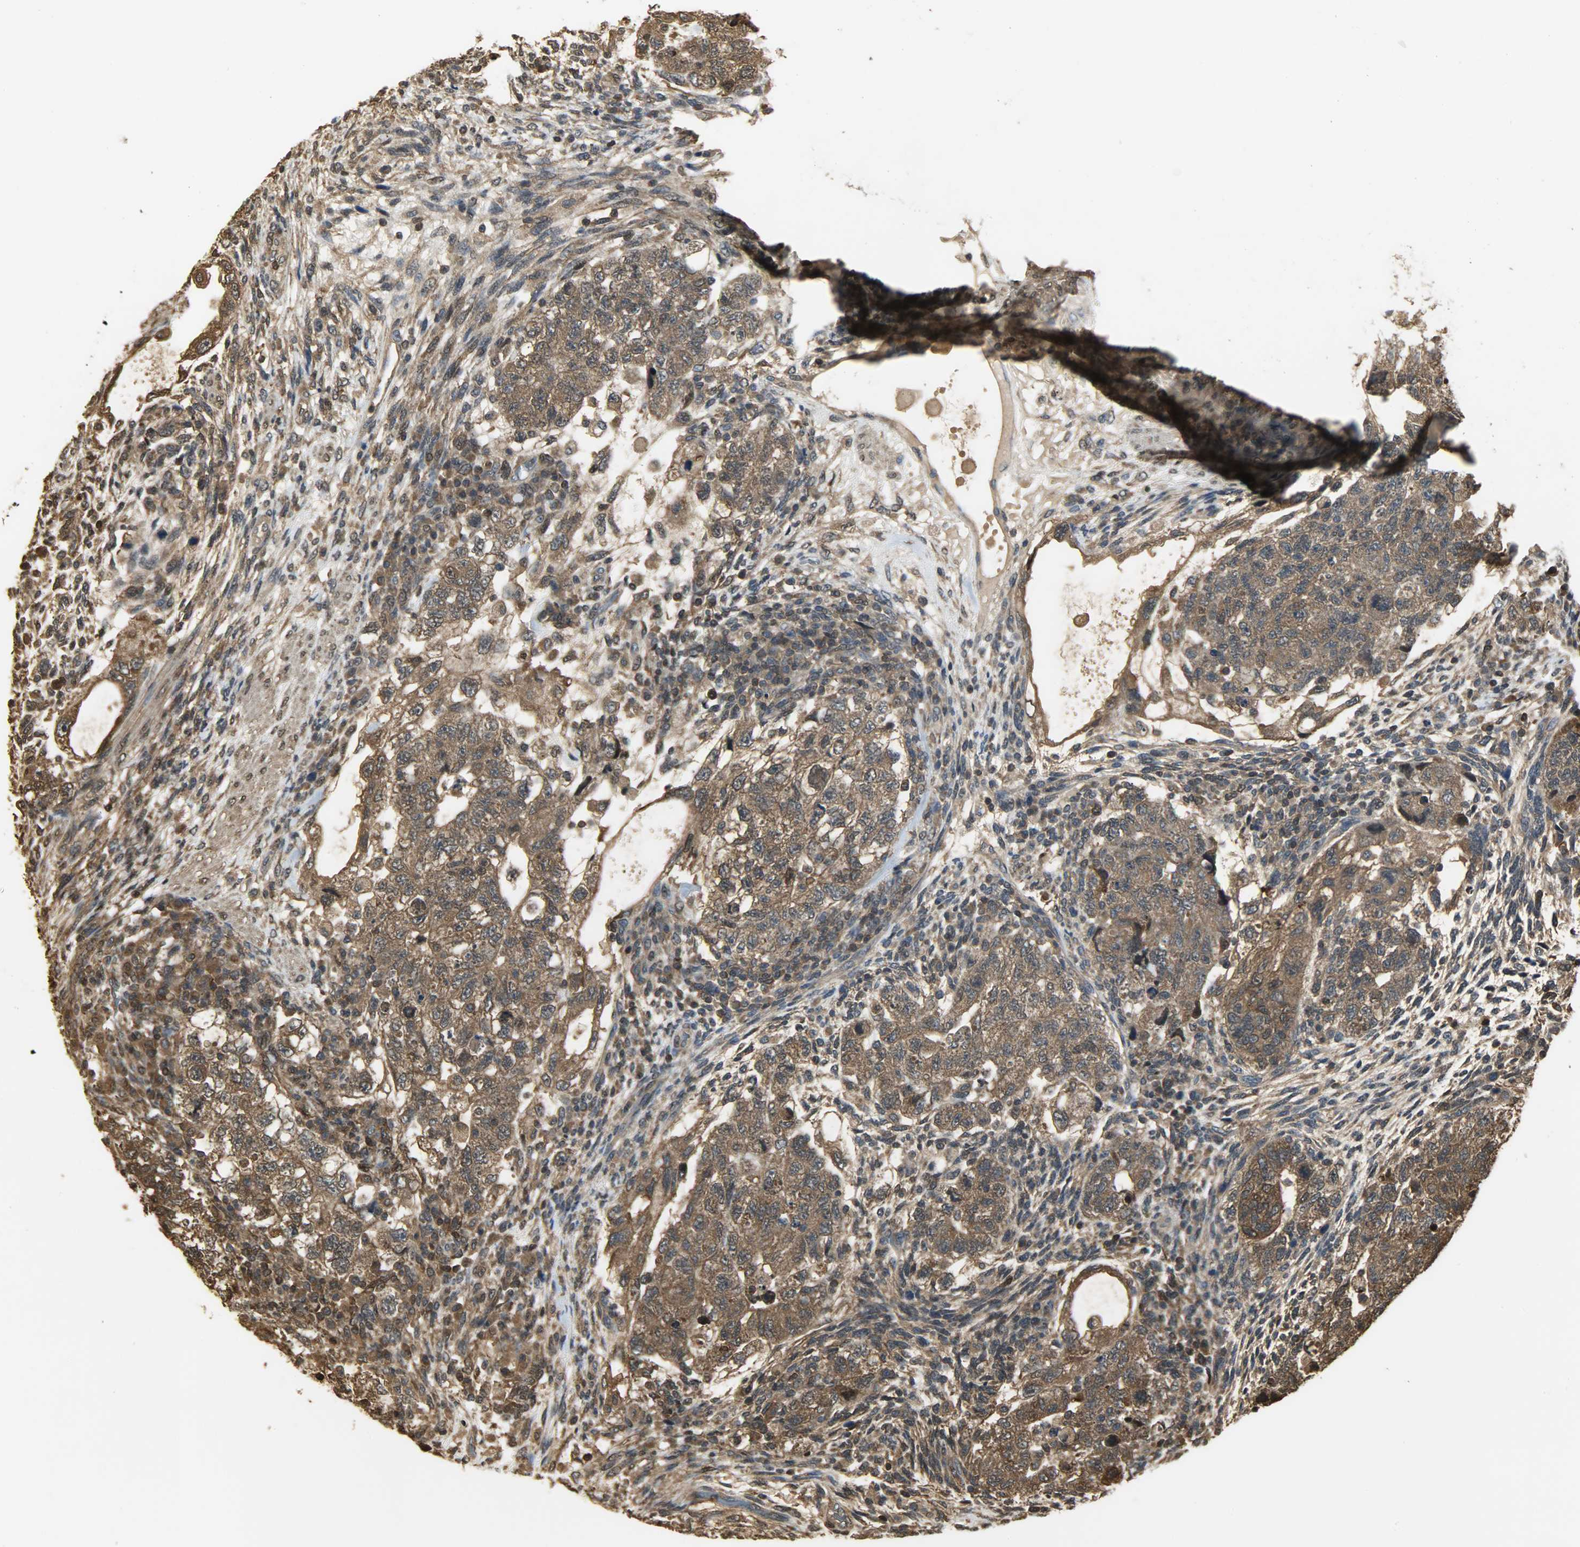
{"staining": {"intensity": "strong", "quantity": ">75%", "location": "cytoplasmic/membranous"}, "tissue": "testis cancer", "cell_type": "Tumor cells", "image_type": "cancer", "snomed": [{"axis": "morphology", "description": "Normal tissue, NOS"}, {"axis": "morphology", "description": "Carcinoma, Embryonal, NOS"}, {"axis": "topography", "description": "Testis"}], "caption": "Protein staining of embryonal carcinoma (testis) tissue displays strong cytoplasmic/membranous expression in about >75% of tumor cells.", "gene": "YWHAZ", "patient": {"sex": "male", "age": 36}}